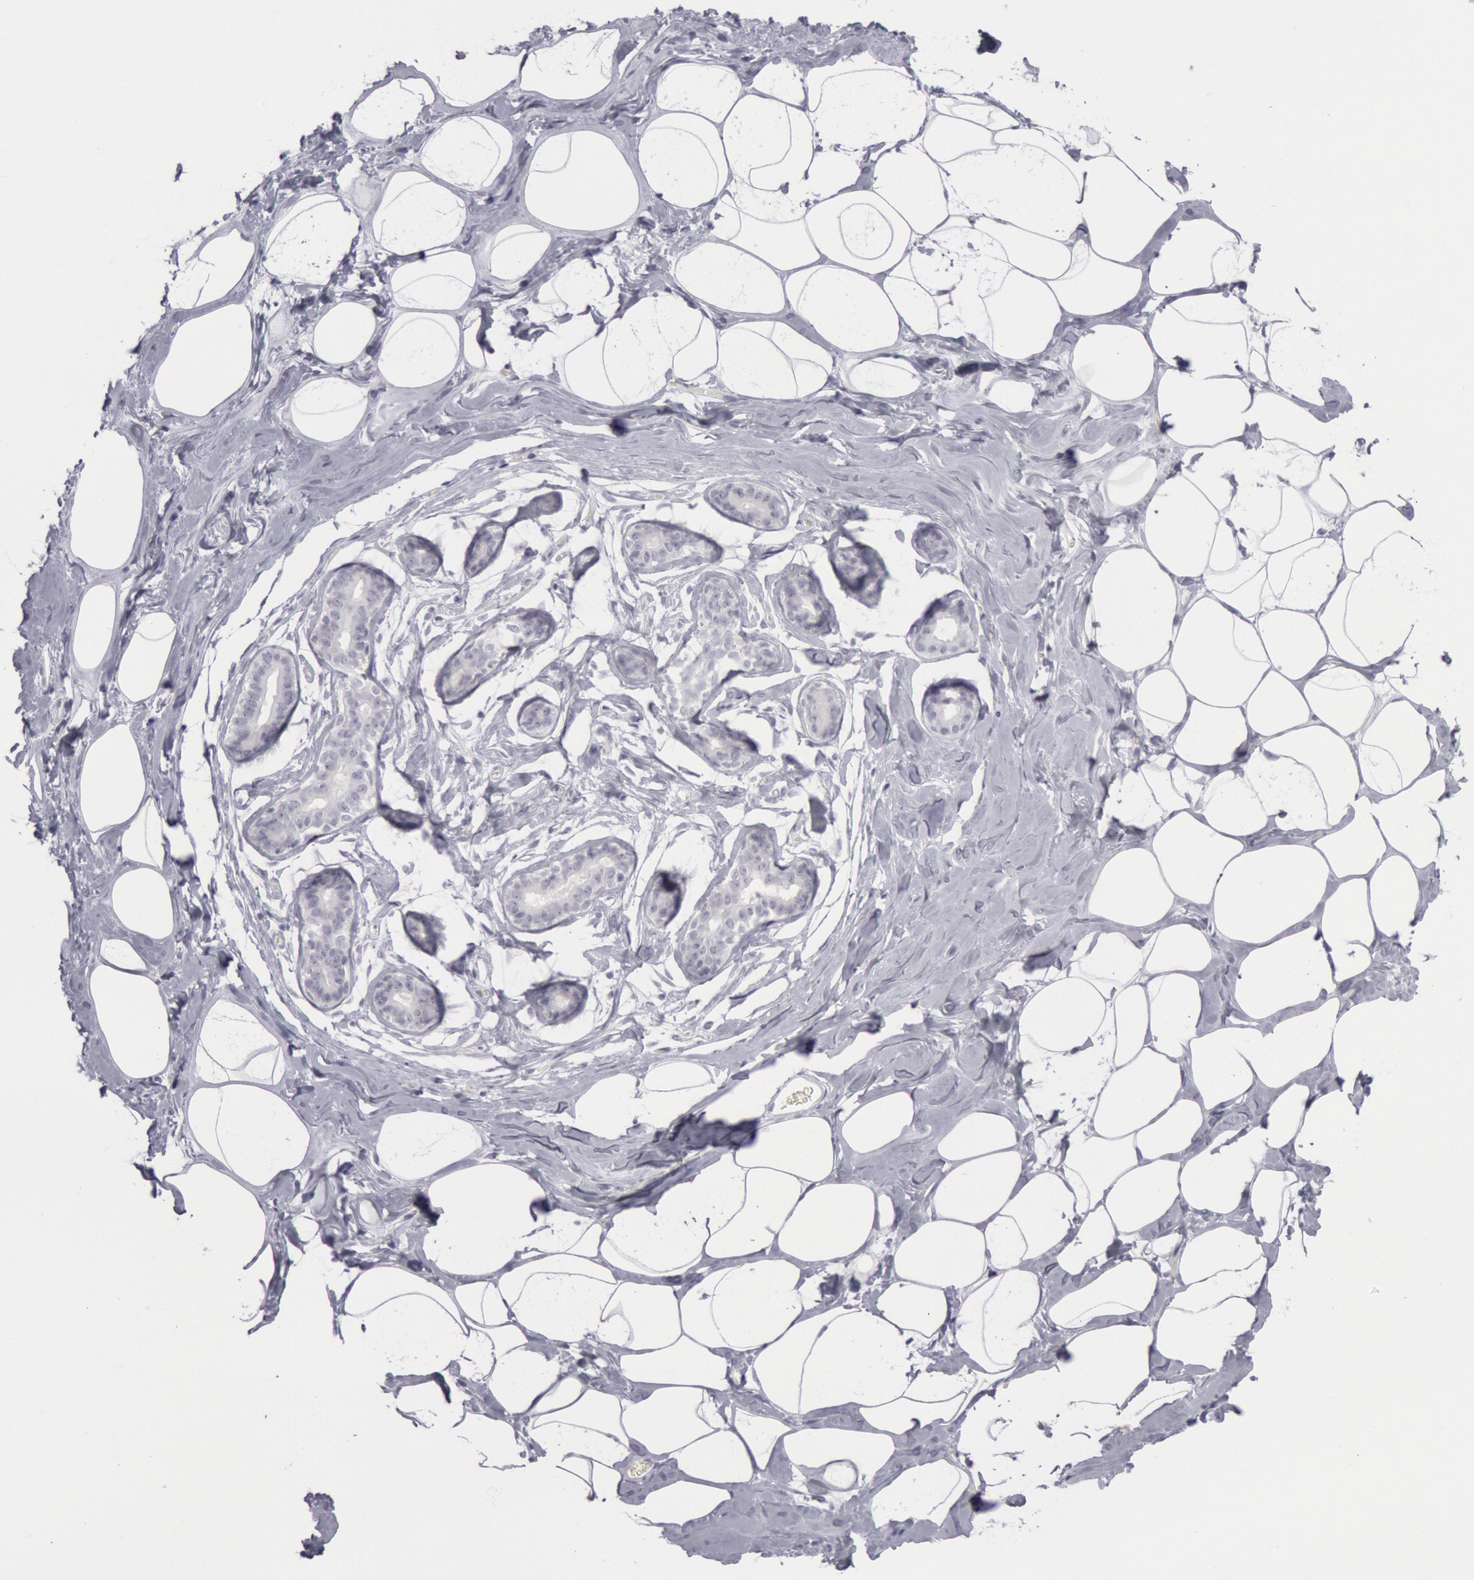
{"staining": {"intensity": "negative", "quantity": "none", "location": "none"}, "tissue": "breast", "cell_type": "Adipocytes", "image_type": "normal", "snomed": [{"axis": "morphology", "description": "Normal tissue, NOS"}, {"axis": "morphology", "description": "Fibrosis, NOS"}, {"axis": "topography", "description": "Breast"}], "caption": "Breast was stained to show a protein in brown. There is no significant staining in adipocytes. The staining is performed using DAB brown chromogen with nuclei counter-stained in using hematoxylin.", "gene": "KRT16", "patient": {"sex": "female", "age": 39}}